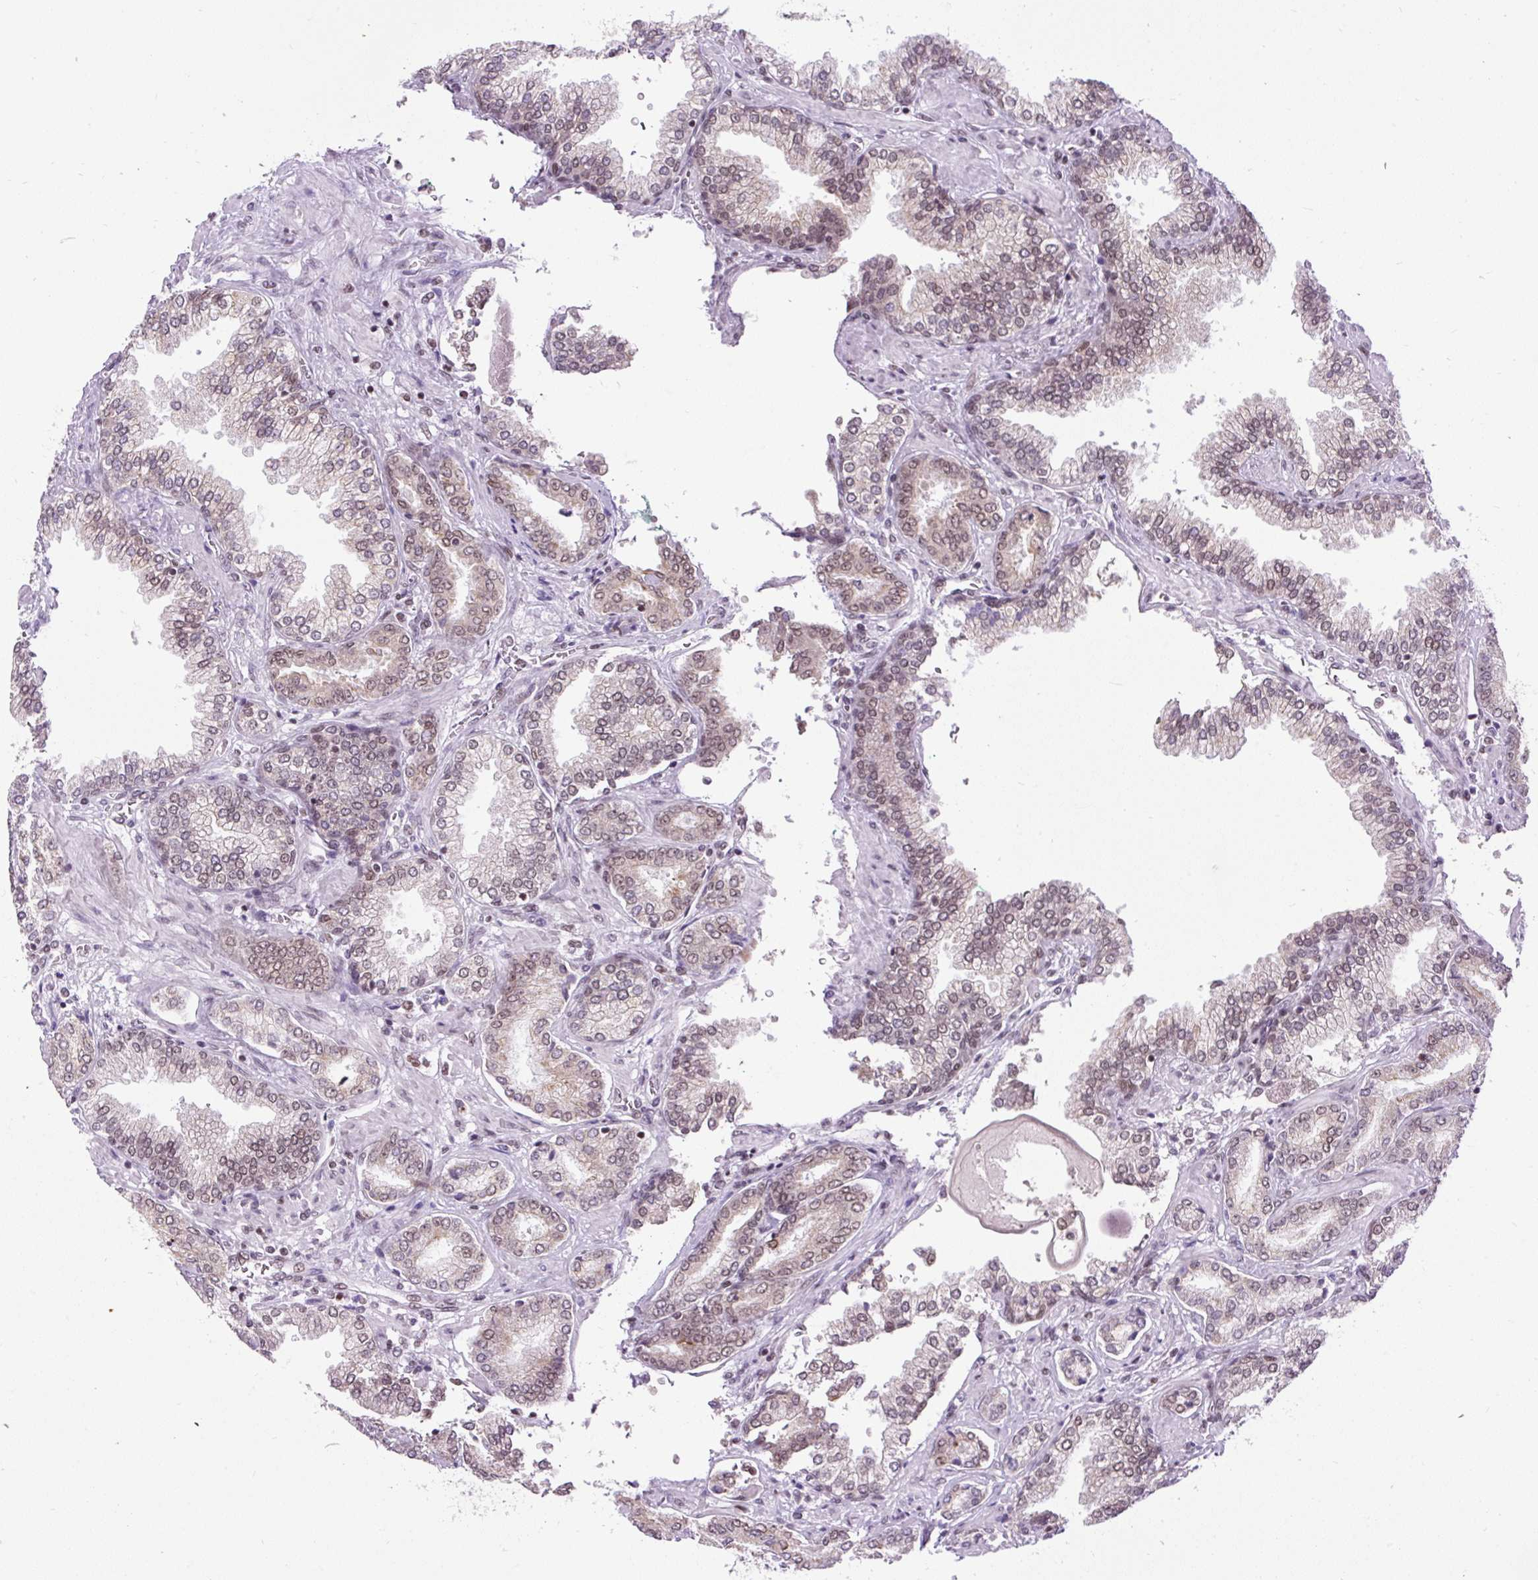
{"staining": {"intensity": "moderate", "quantity": ">75%", "location": "nuclear"}, "tissue": "prostate cancer", "cell_type": "Tumor cells", "image_type": "cancer", "snomed": [{"axis": "morphology", "description": "Adenocarcinoma, High grade"}, {"axis": "topography", "description": "Prostate"}], "caption": "Adenocarcinoma (high-grade) (prostate) stained with immunohistochemistry (IHC) reveals moderate nuclear staining in approximately >75% of tumor cells. The staining was performed using DAB (3,3'-diaminobenzidine) to visualize the protein expression in brown, while the nuclei were stained in blue with hematoxylin (Magnification: 20x).", "gene": "ZNF672", "patient": {"sex": "male", "age": 72}}